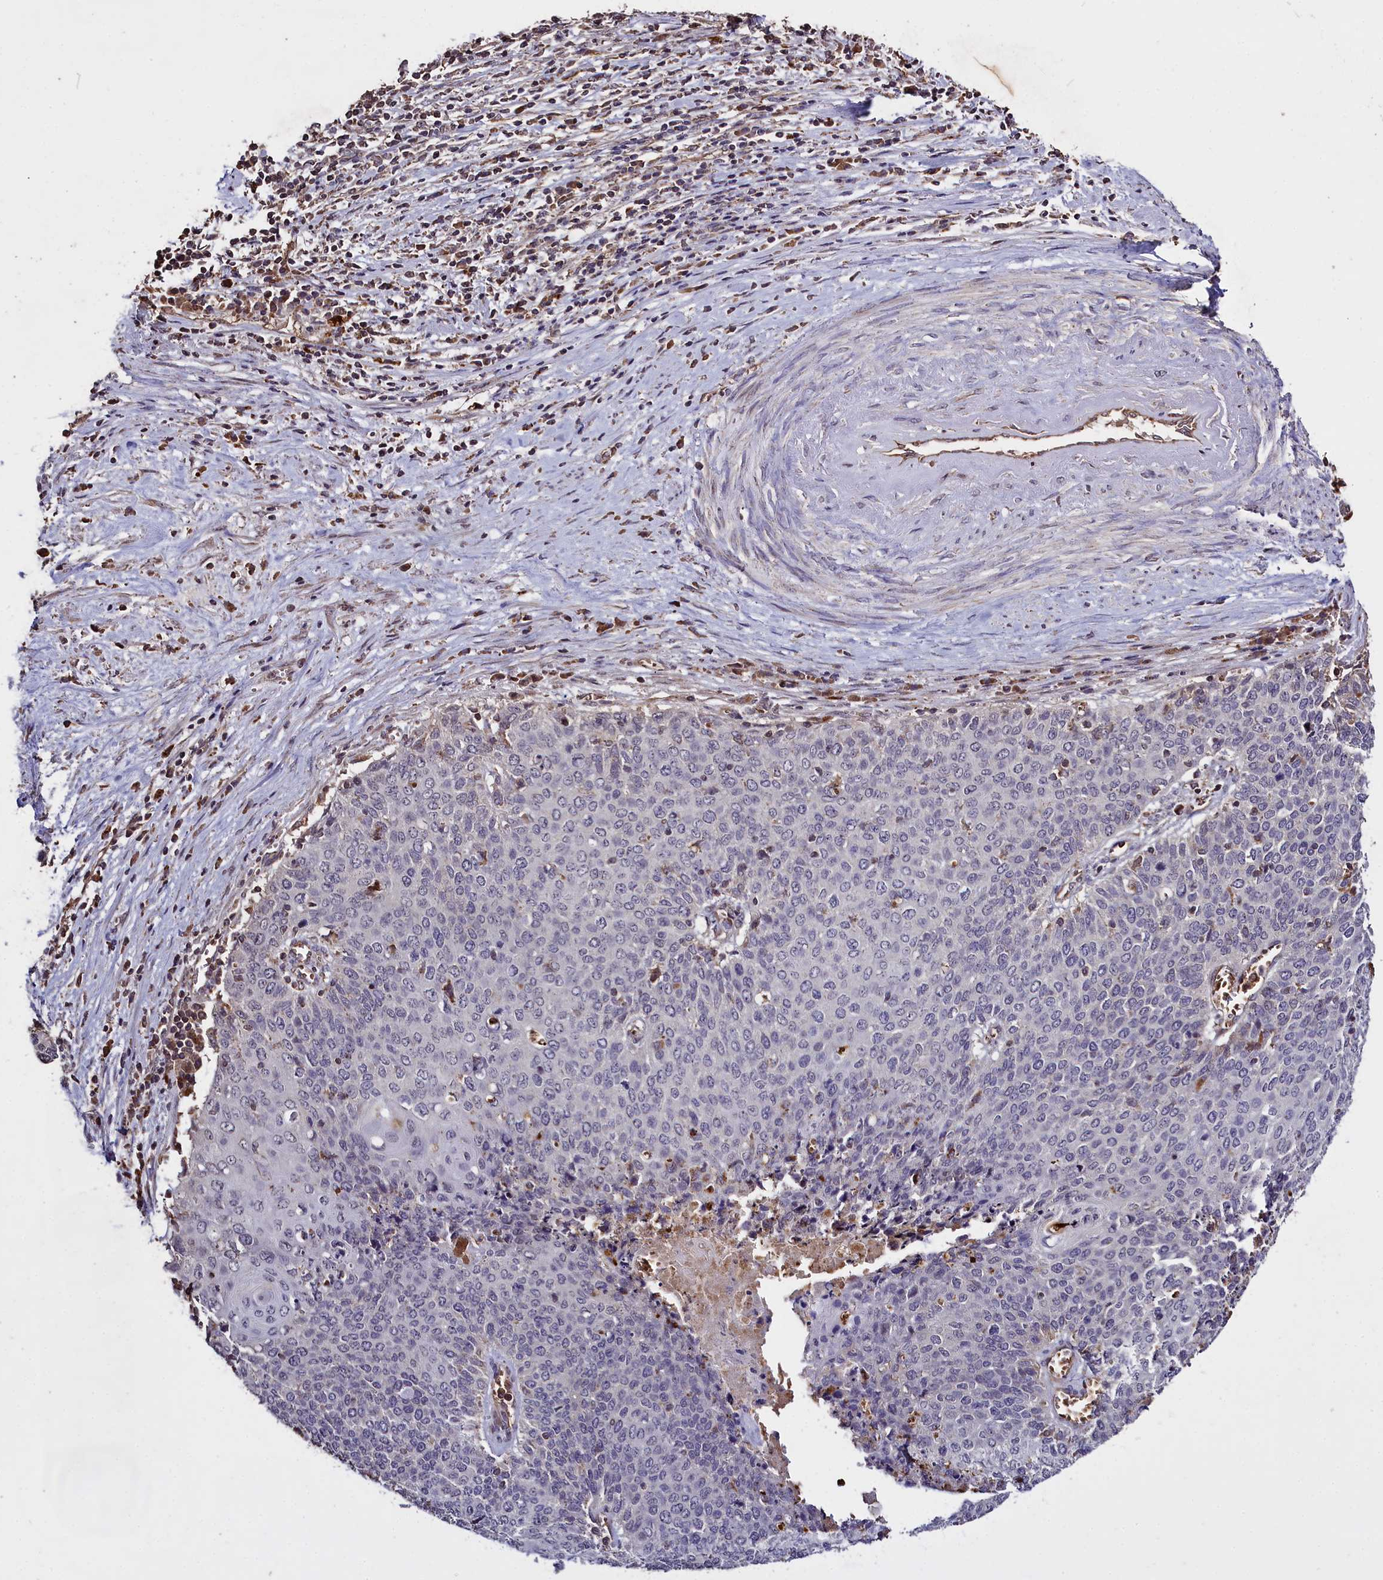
{"staining": {"intensity": "negative", "quantity": "none", "location": "none"}, "tissue": "cervical cancer", "cell_type": "Tumor cells", "image_type": "cancer", "snomed": [{"axis": "morphology", "description": "Squamous cell carcinoma, NOS"}, {"axis": "topography", "description": "Cervix"}], "caption": "A high-resolution histopathology image shows immunohistochemistry (IHC) staining of squamous cell carcinoma (cervical), which exhibits no significant expression in tumor cells.", "gene": "CLRN2", "patient": {"sex": "female", "age": 39}}